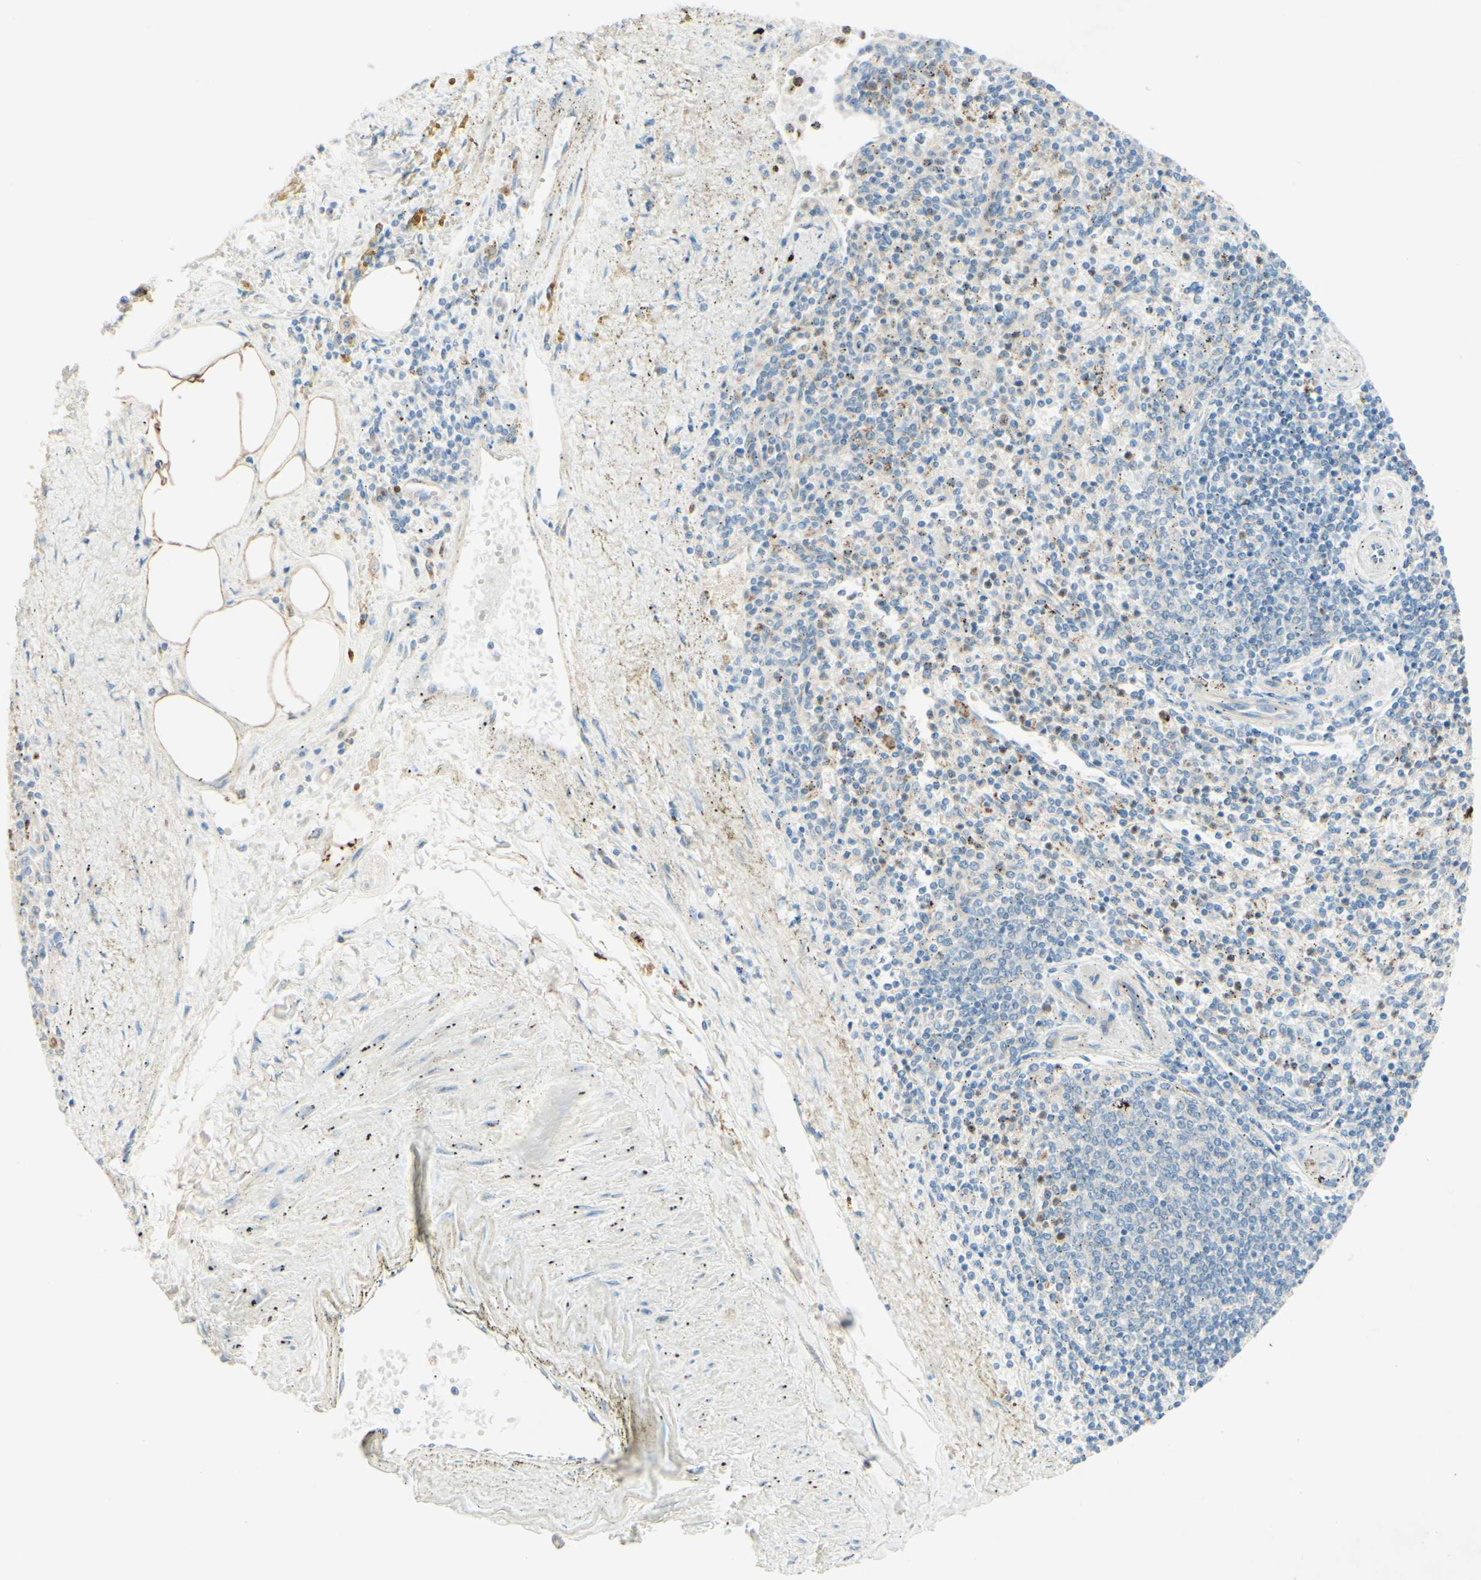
{"staining": {"intensity": "weak", "quantity": "<25%", "location": "cytoplasmic/membranous"}, "tissue": "spleen", "cell_type": "Cells in red pulp", "image_type": "normal", "snomed": [{"axis": "morphology", "description": "Normal tissue, NOS"}, {"axis": "topography", "description": "Spleen"}], "caption": "The immunohistochemistry micrograph has no significant expression in cells in red pulp of spleen. Nuclei are stained in blue.", "gene": "MTM1", "patient": {"sex": "male", "age": 72}}